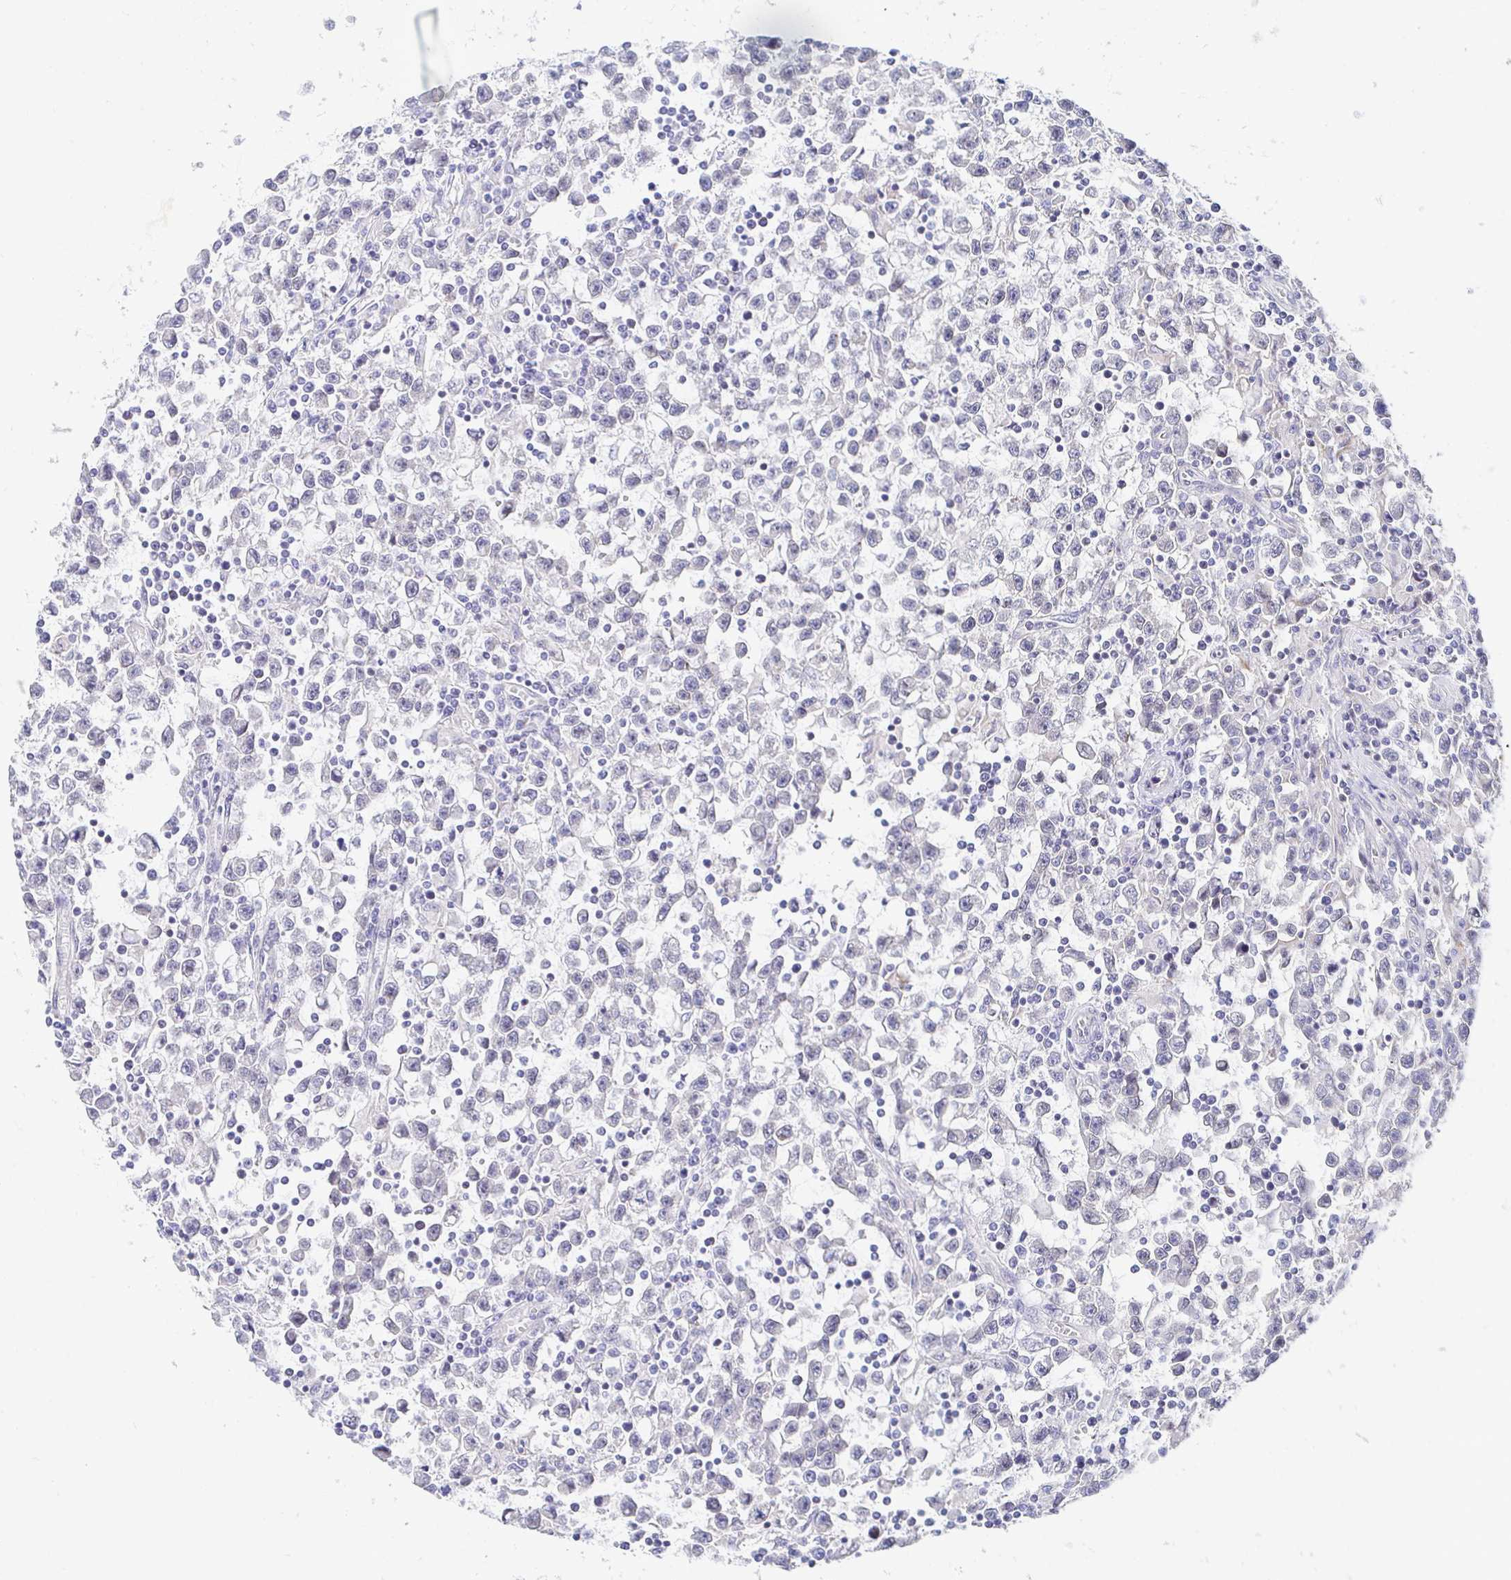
{"staining": {"intensity": "negative", "quantity": "none", "location": "none"}, "tissue": "testis cancer", "cell_type": "Tumor cells", "image_type": "cancer", "snomed": [{"axis": "morphology", "description": "Seminoma, NOS"}, {"axis": "topography", "description": "Testis"}], "caption": "An immunohistochemistry (IHC) photomicrograph of testis seminoma is shown. There is no staining in tumor cells of testis seminoma. The staining is performed using DAB brown chromogen with nuclei counter-stained in using hematoxylin.", "gene": "AKAP14", "patient": {"sex": "male", "age": 31}}